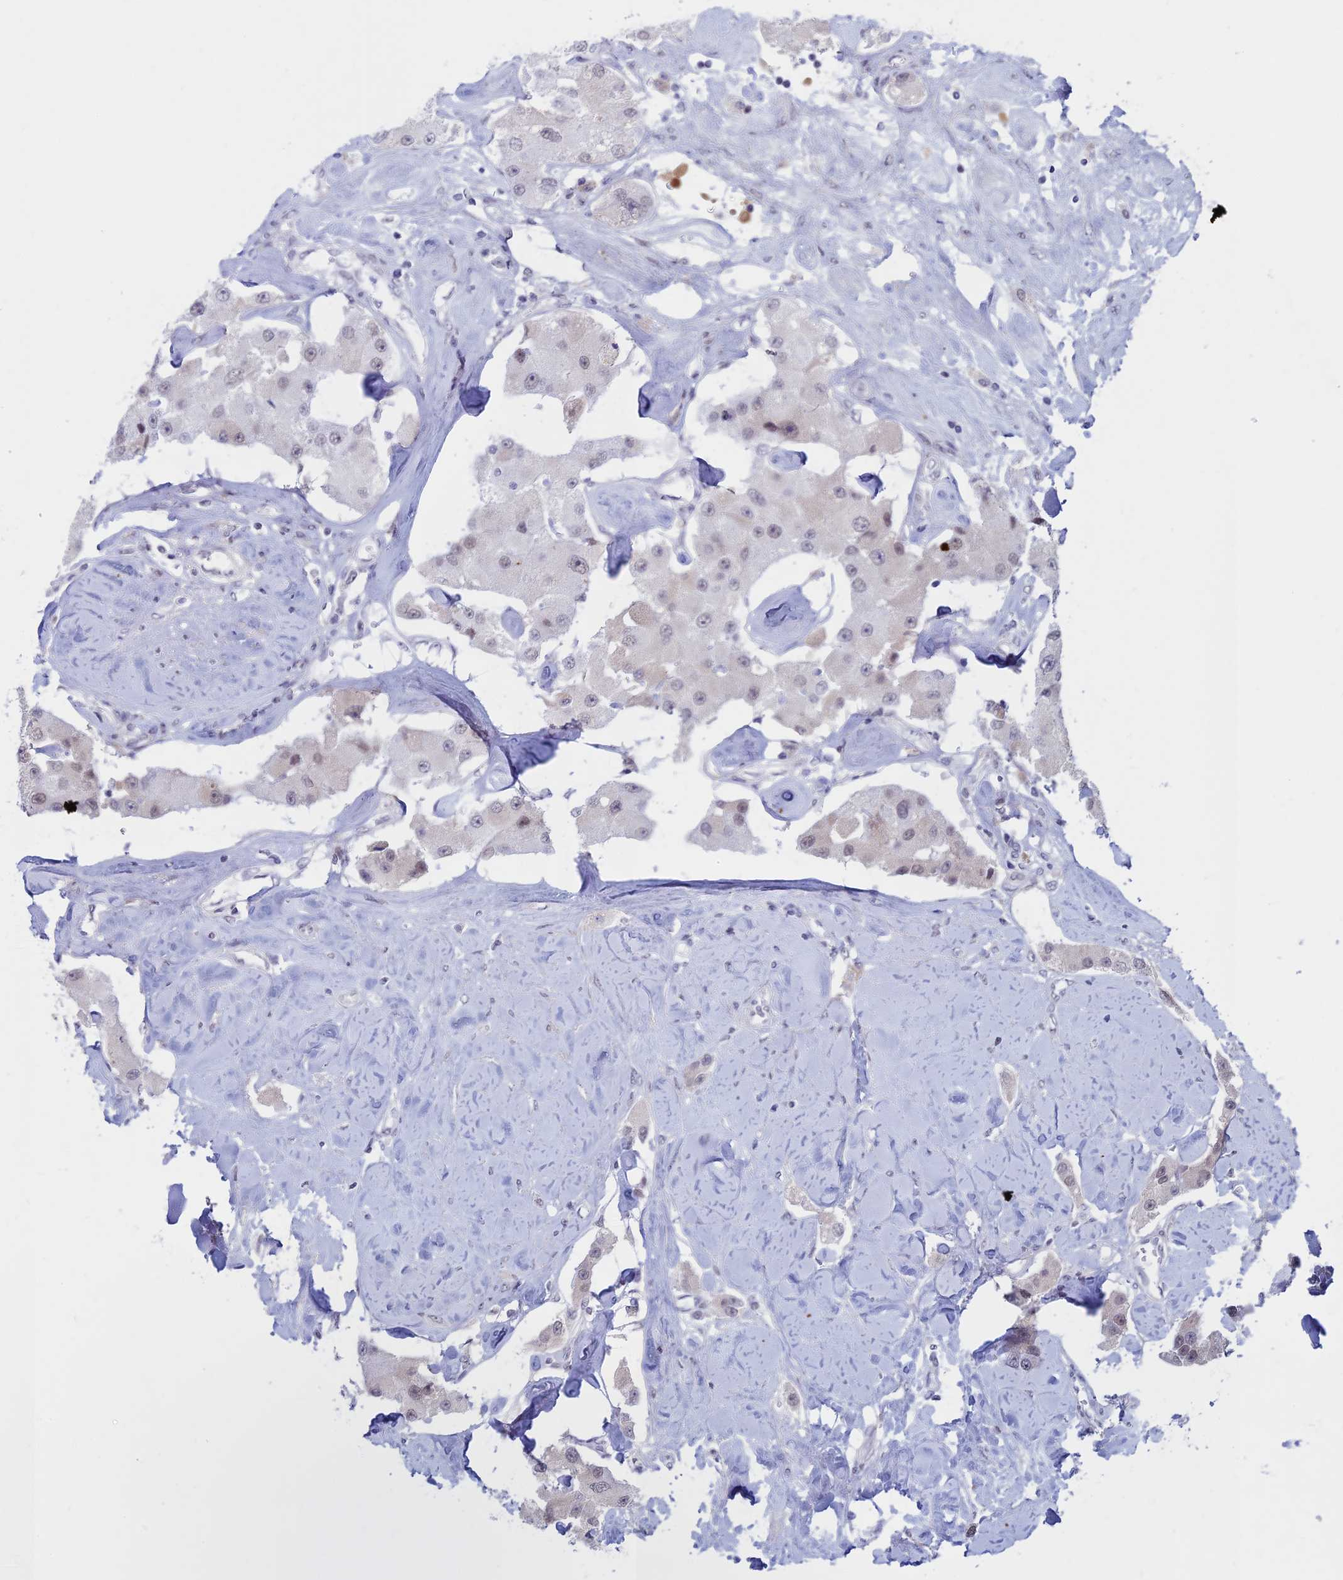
{"staining": {"intensity": "weak", "quantity": "<25%", "location": "nuclear"}, "tissue": "carcinoid", "cell_type": "Tumor cells", "image_type": "cancer", "snomed": [{"axis": "morphology", "description": "Carcinoid, malignant, NOS"}, {"axis": "topography", "description": "Pancreas"}], "caption": "The micrograph shows no staining of tumor cells in carcinoid.", "gene": "ASH2L", "patient": {"sex": "male", "age": 41}}